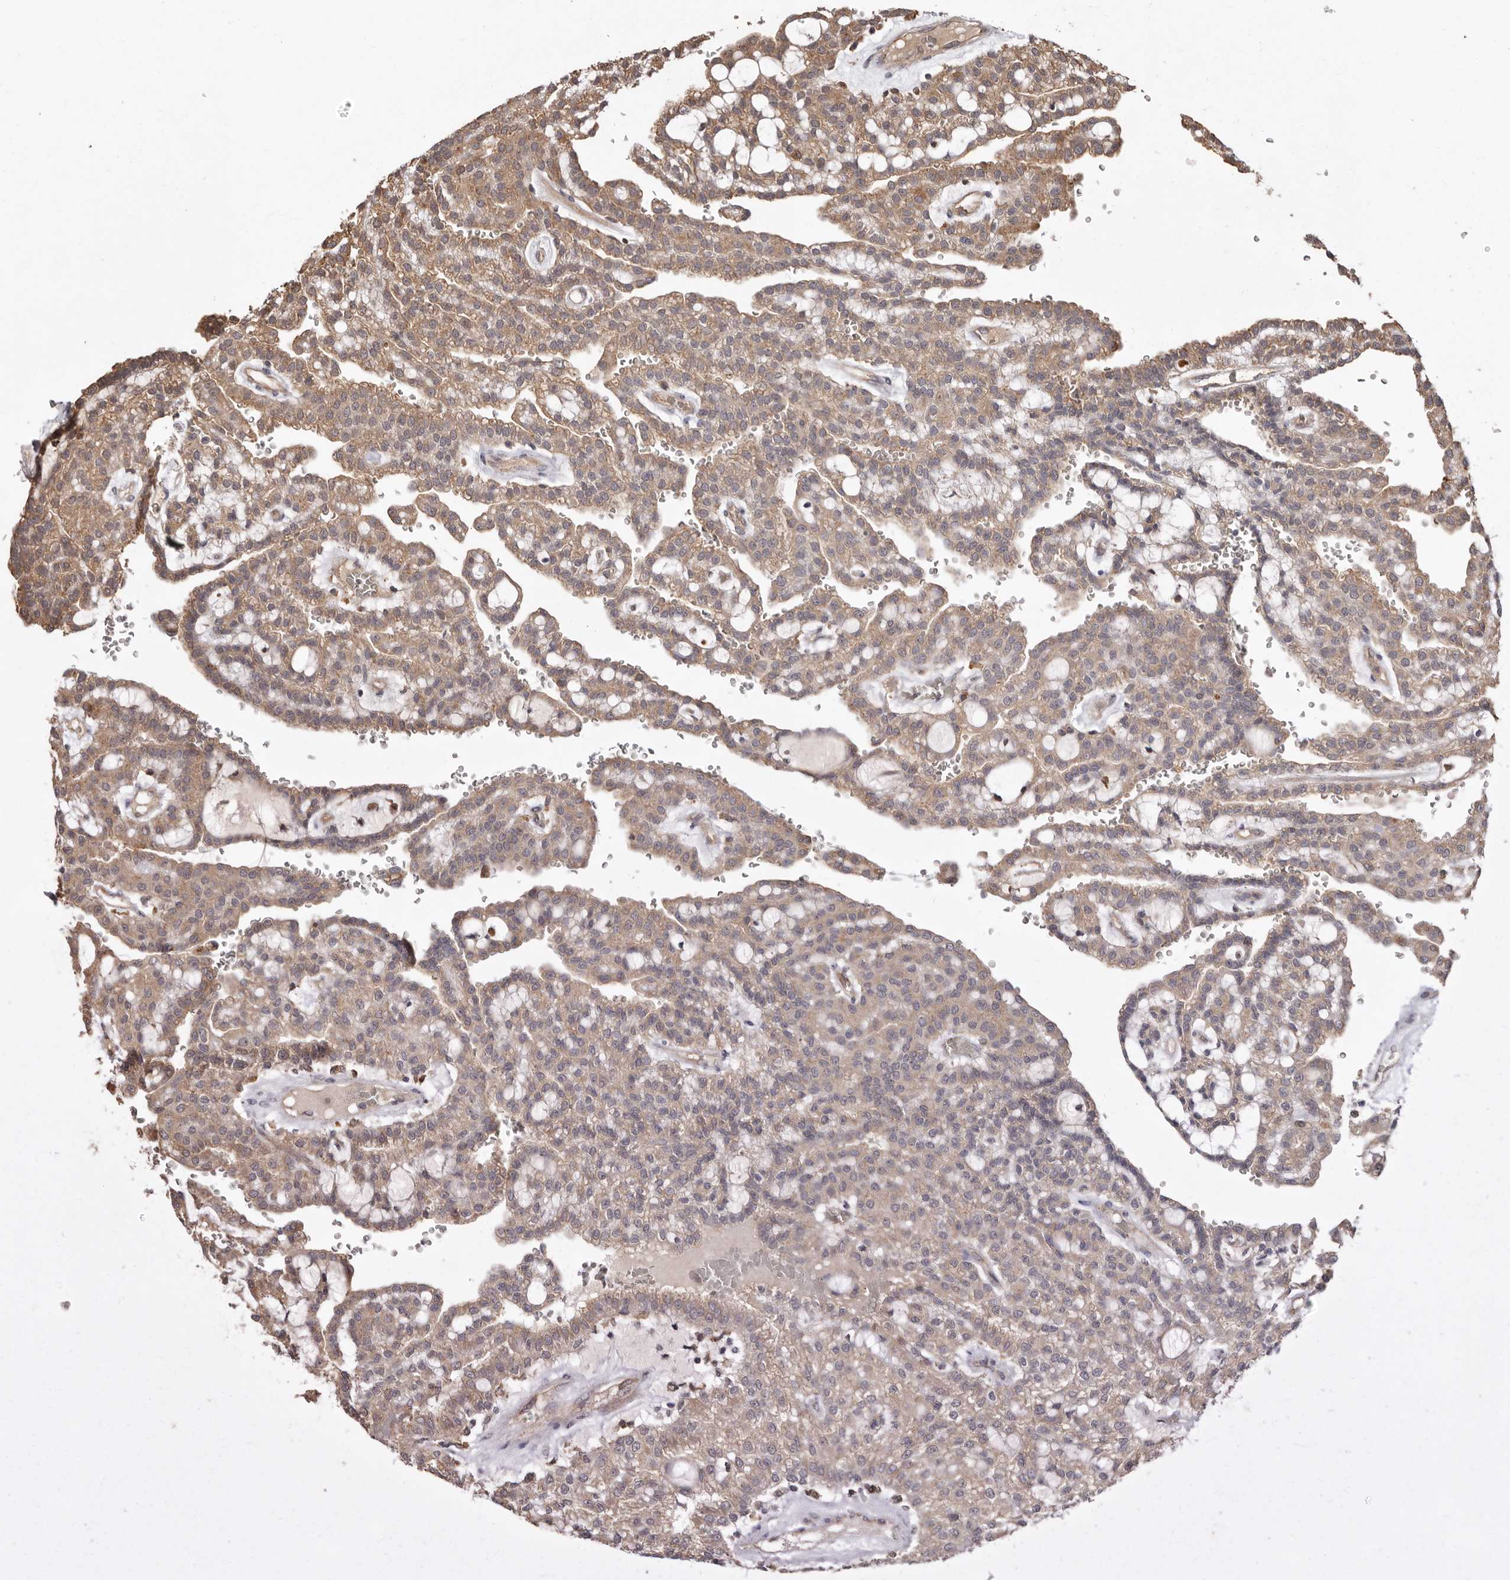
{"staining": {"intensity": "moderate", "quantity": "25%-75%", "location": "cytoplasmic/membranous"}, "tissue": "renal cancer", "cell_type": "Tumor cells", "image_type": "cancer", "snomed": [{"axis": "morphology", "description": "Adenocarcinoma, NOS"}, {"axis": "topography", "description": "Kidney"}], "caption": "This histopathology image demonstrates immunohistochemistry staining of human renal adenocarcinoma, with medium moderate cytoplasmic/membranous positivity in approximately 25%-75% of tumor cells.", "gene": "RSPO2", "patient": {"sex": "male", "age": 63}}